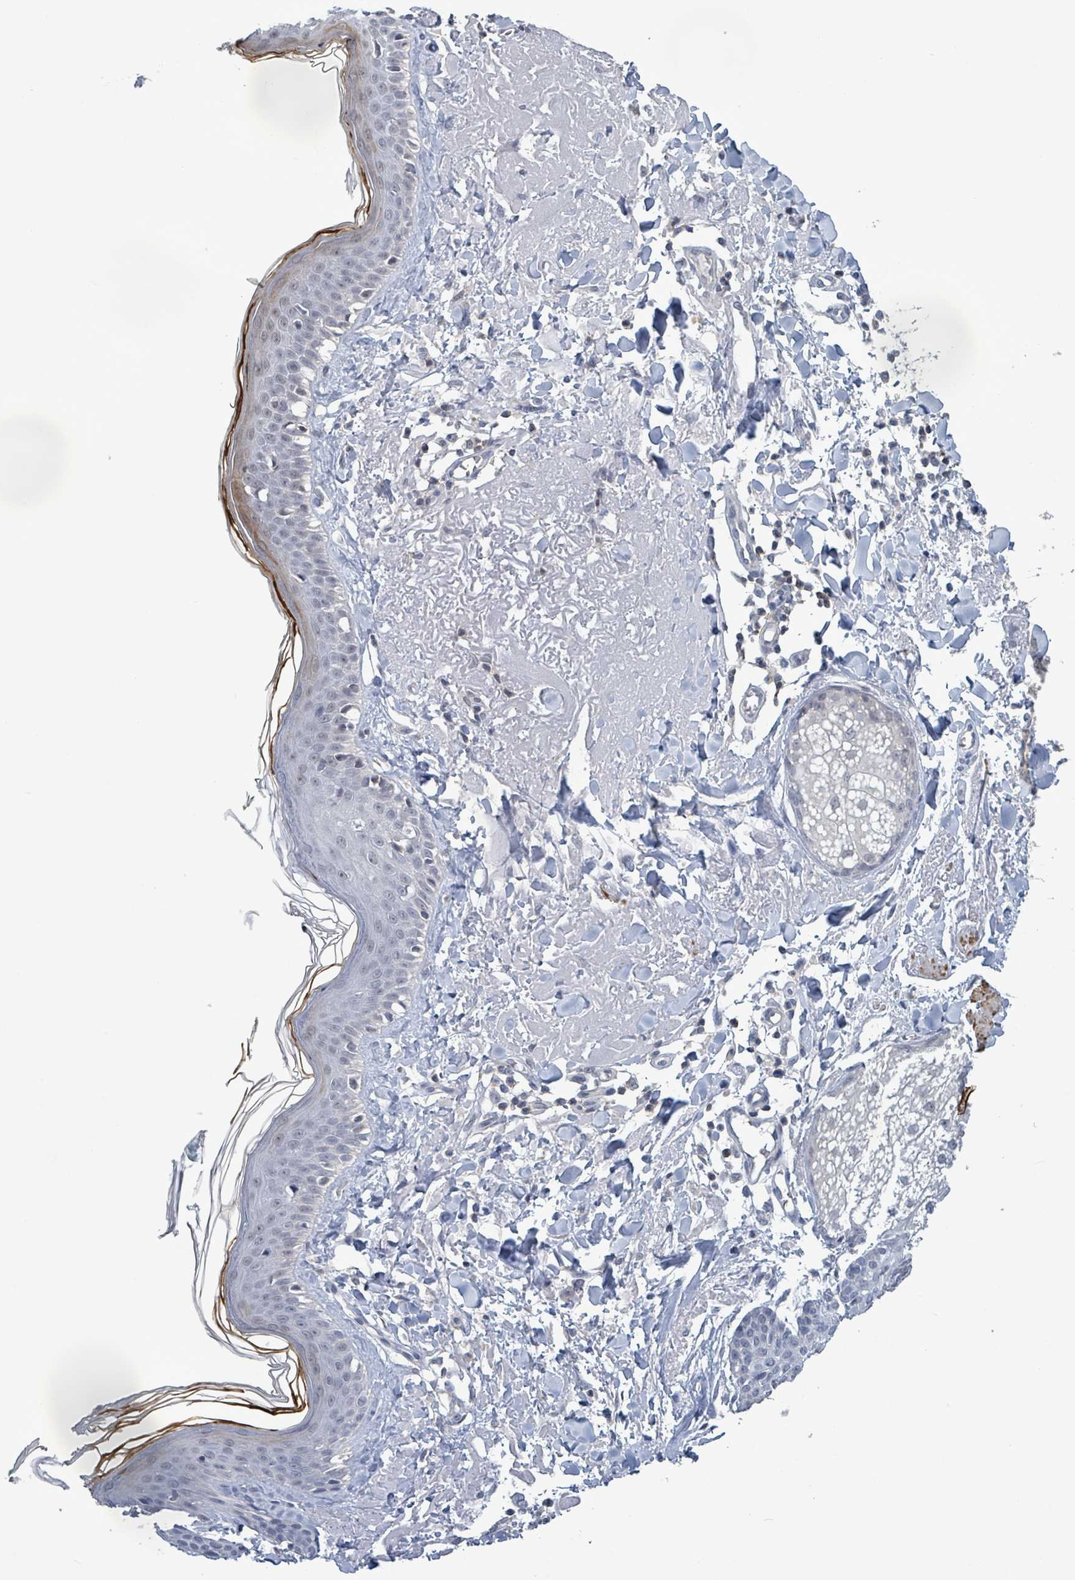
{"staining": {"intensity": "negative", "quantity": "none", "location": "none"}, "tissue": "skin", "cell_type": "Fibroblasts", "image_type": "normal", "snomed": [{"axis": "morphology", "description": "Normal tissue, NOS"}, {"axis": "morphology", "description": "Malignant melanoma, NOS"}, {"axis": "topography", "description": "Skin"}], "caption": "High magnification brightfield microscopy of benign skin stained with DAB (brown) and counterstained with hematoxylin (blue): fibroblasts show no significant staining.", "gene": "AMMECR1", "patient": {"sex": "male", "age": 80}}